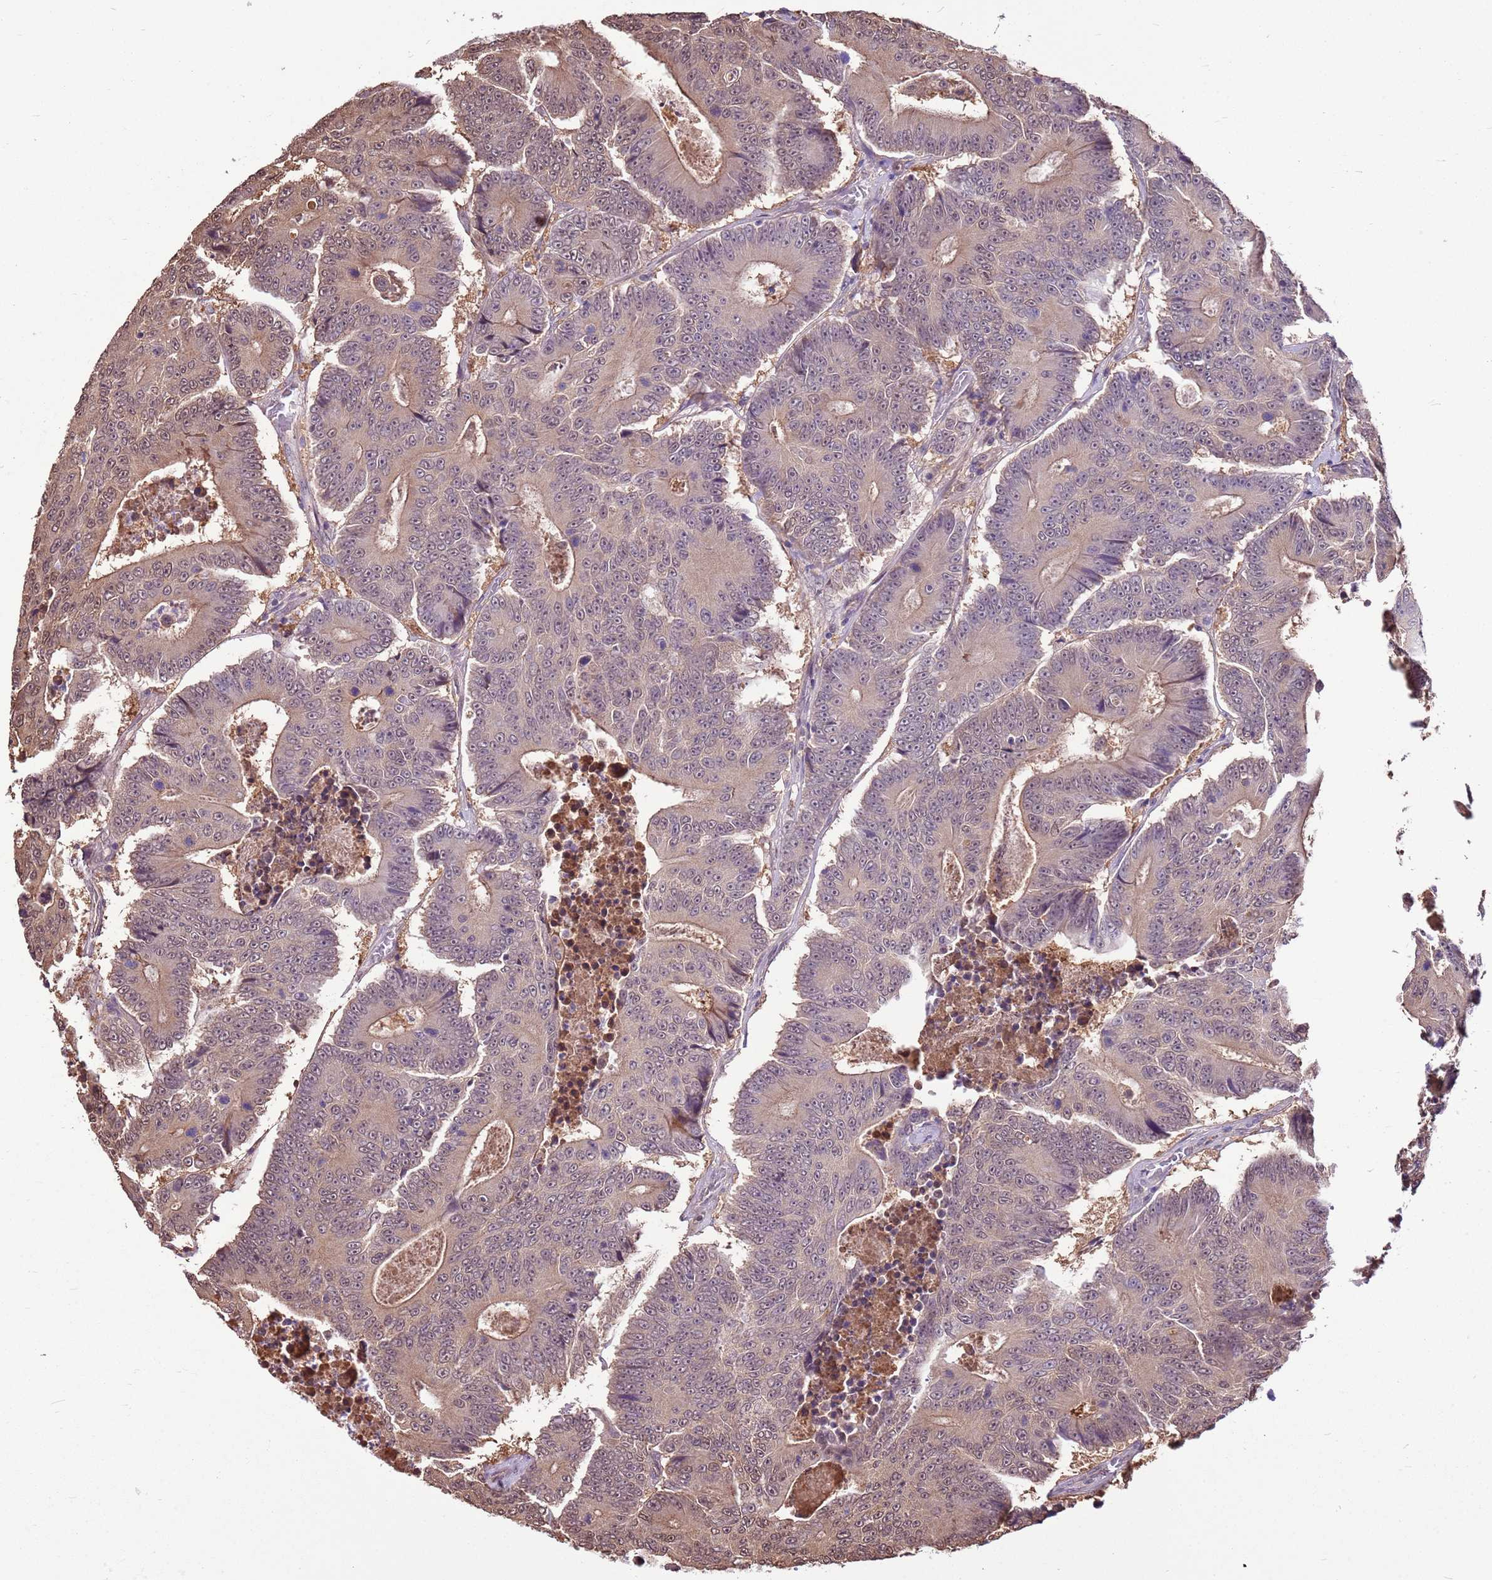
{"staining": {"intensity": "weak", "quantity": "<25%", "location": "nuclear"}, "tissue": "colorectal cancer", "cell_type": "Tumor cells", "image_type": "cancer", "snomed": [{"axis": "morphology", "description": "Adenocarcinoma, NOS"}, {"axis": "topography", "description": "Colon"}], "caption": "The photomicrograph exhibits no staining of tumor cells in colorectal cancer.", "gene": "BBS5", "patient": {"sex": "male", "age": 83}}